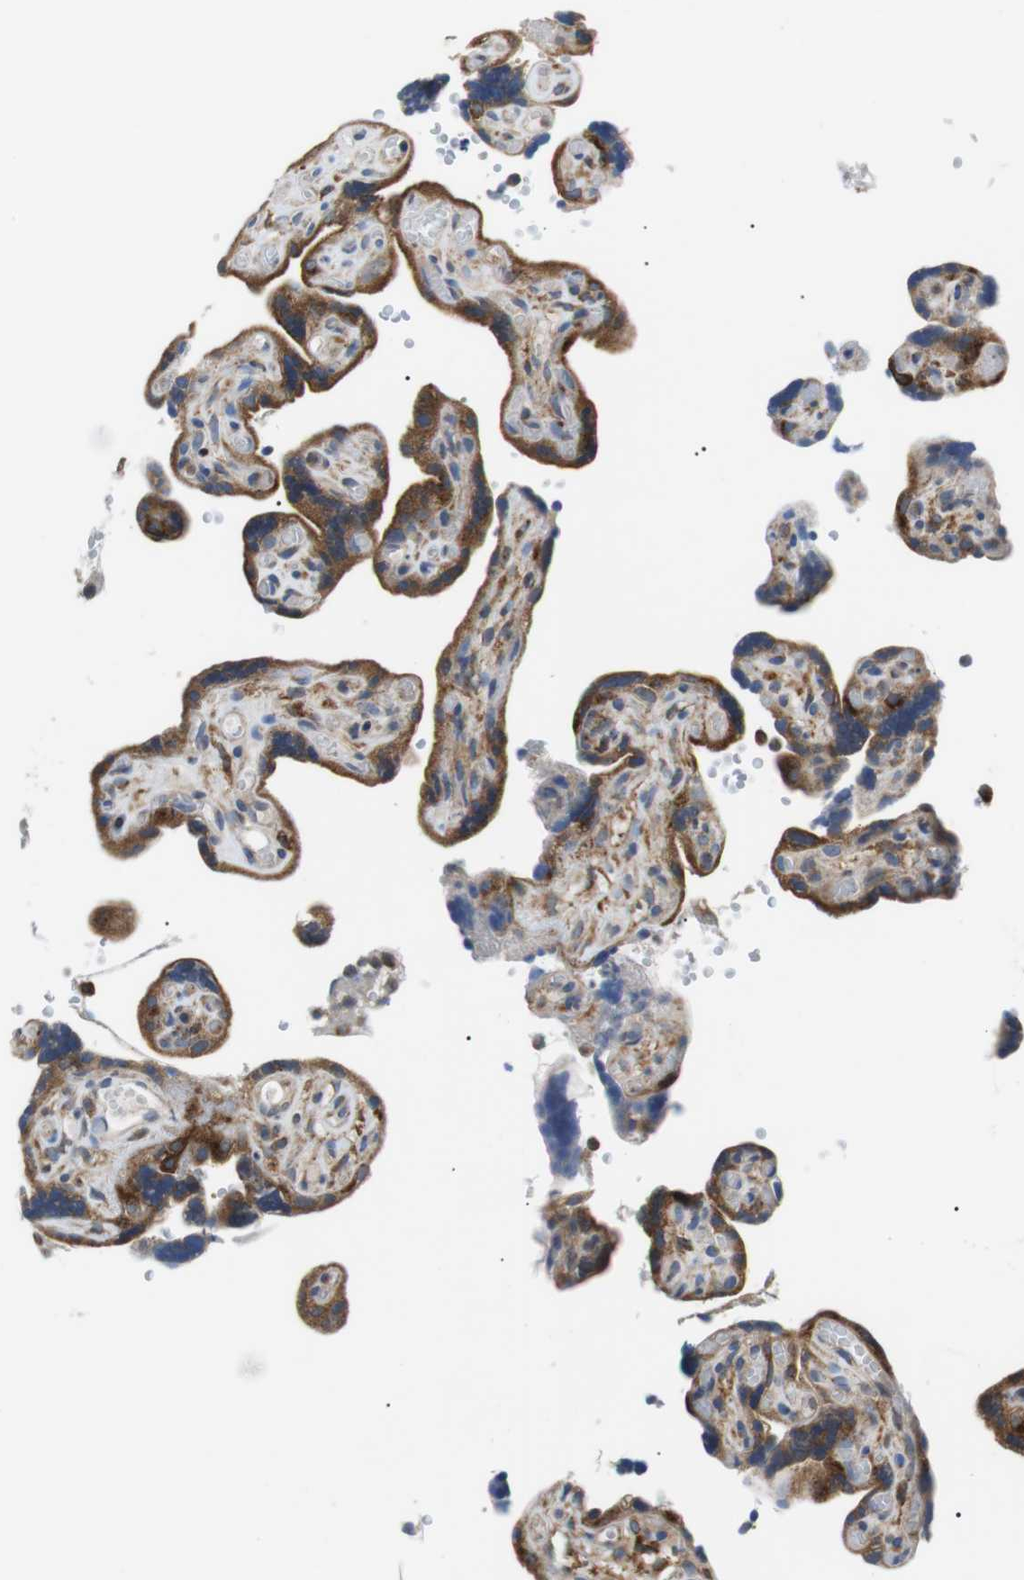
{"staining": {"intensity": "moderate", "quantity": ">75%", "location": "cytoplasmic/membranous"}, "tissue": "placenta", "cell_type": "Decidual cells", "image_type": "normal", "snomed": [{"axis": "morphology", "description": "Normal tissue, NOS"}, {"axis": "topography", "description": "Placenta"}], "caption": "About >75% of decidual cells in benign human placenta reveal moderate cytoplasmic/membranous protein positivity as visualized by brown immunohistochemical staining.", "gene": "RAB9A", "patient": {"sex": "female", "age": 30}}